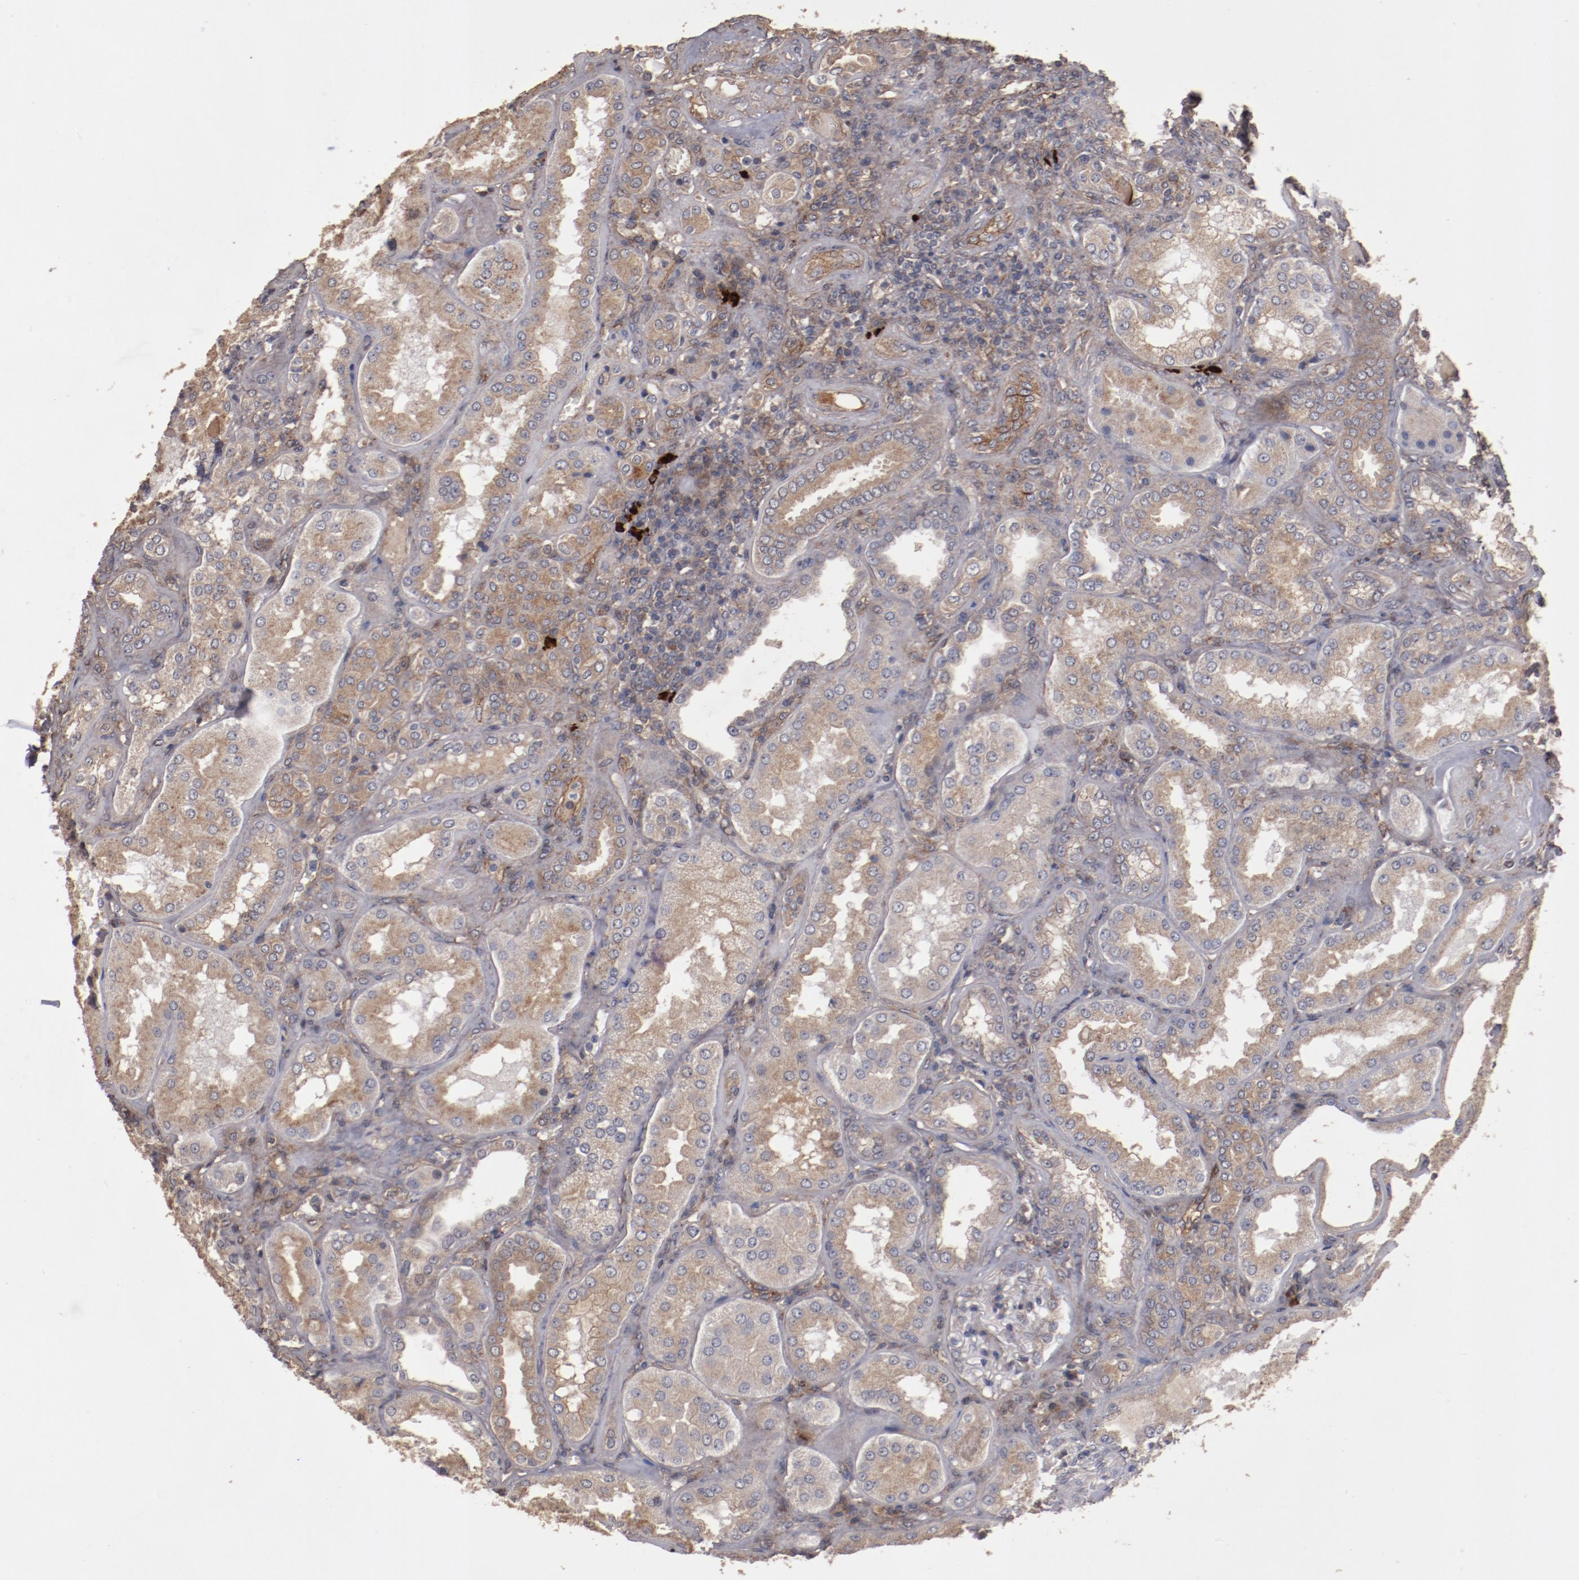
{"staining": {"intensity": "weak", "quantity": ">75%", "location": "cytoplasmic/membranous"}, "tissue": "kidney", "cell_type": "Cells in glomeruli", "image_type": "normal", "snomed": [{"axis": "morphology", "description": "Normal tissue, NOS"}, {"axis": "topography", "description": "Kidney"}], "caption": "This micrograph displays immunohistochemistry staining of unremarkable kidney, with low weak cytoplasmic/membranous staining in approximately >75% of cells in glomeruli.", "gene": "DIPK2B", "patient": {"sex": "female", "age": 56}}